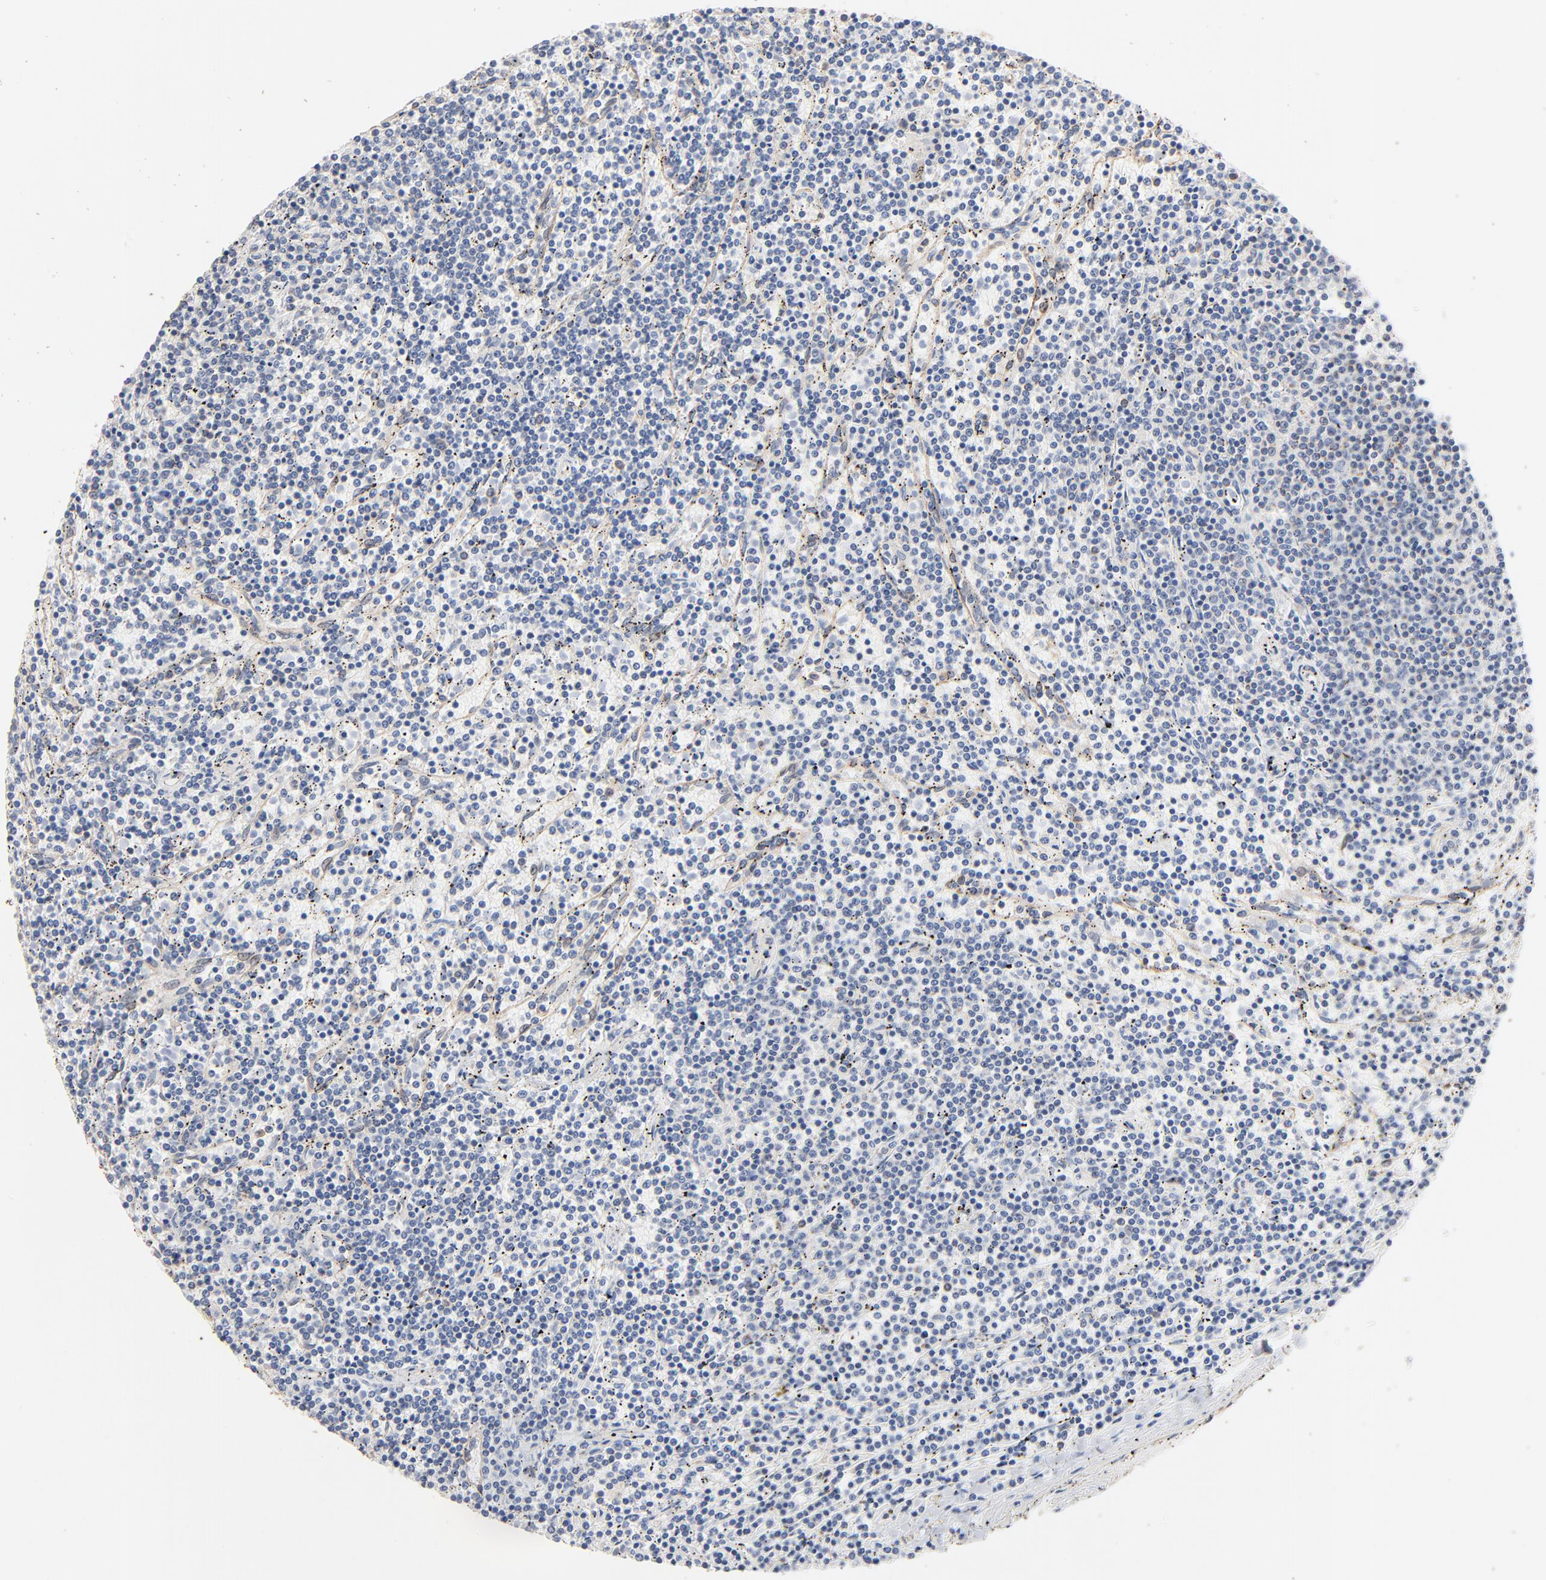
{"staining": {"intensity": "negative", "quantity": "none", "location": "none"}, "tissue": "lymphoma", "cell_type": "Tumor cells", "image_type": "cancer", "snomed": [{"axis": "morphology", "description": "Malignant lymphoma, non-Hodgkin's type, Low grade"}, {"axis": "topography", "description": "Spleen"}], "caption": "This is a image of immunohistochemistry (IHC) staining of low-grade malignant lymphoma, non-Hodgkin's type, which shows no staining in tumor cells.", "gene": "ABCD4", "patient": {"sex": "female", "age": 50}}